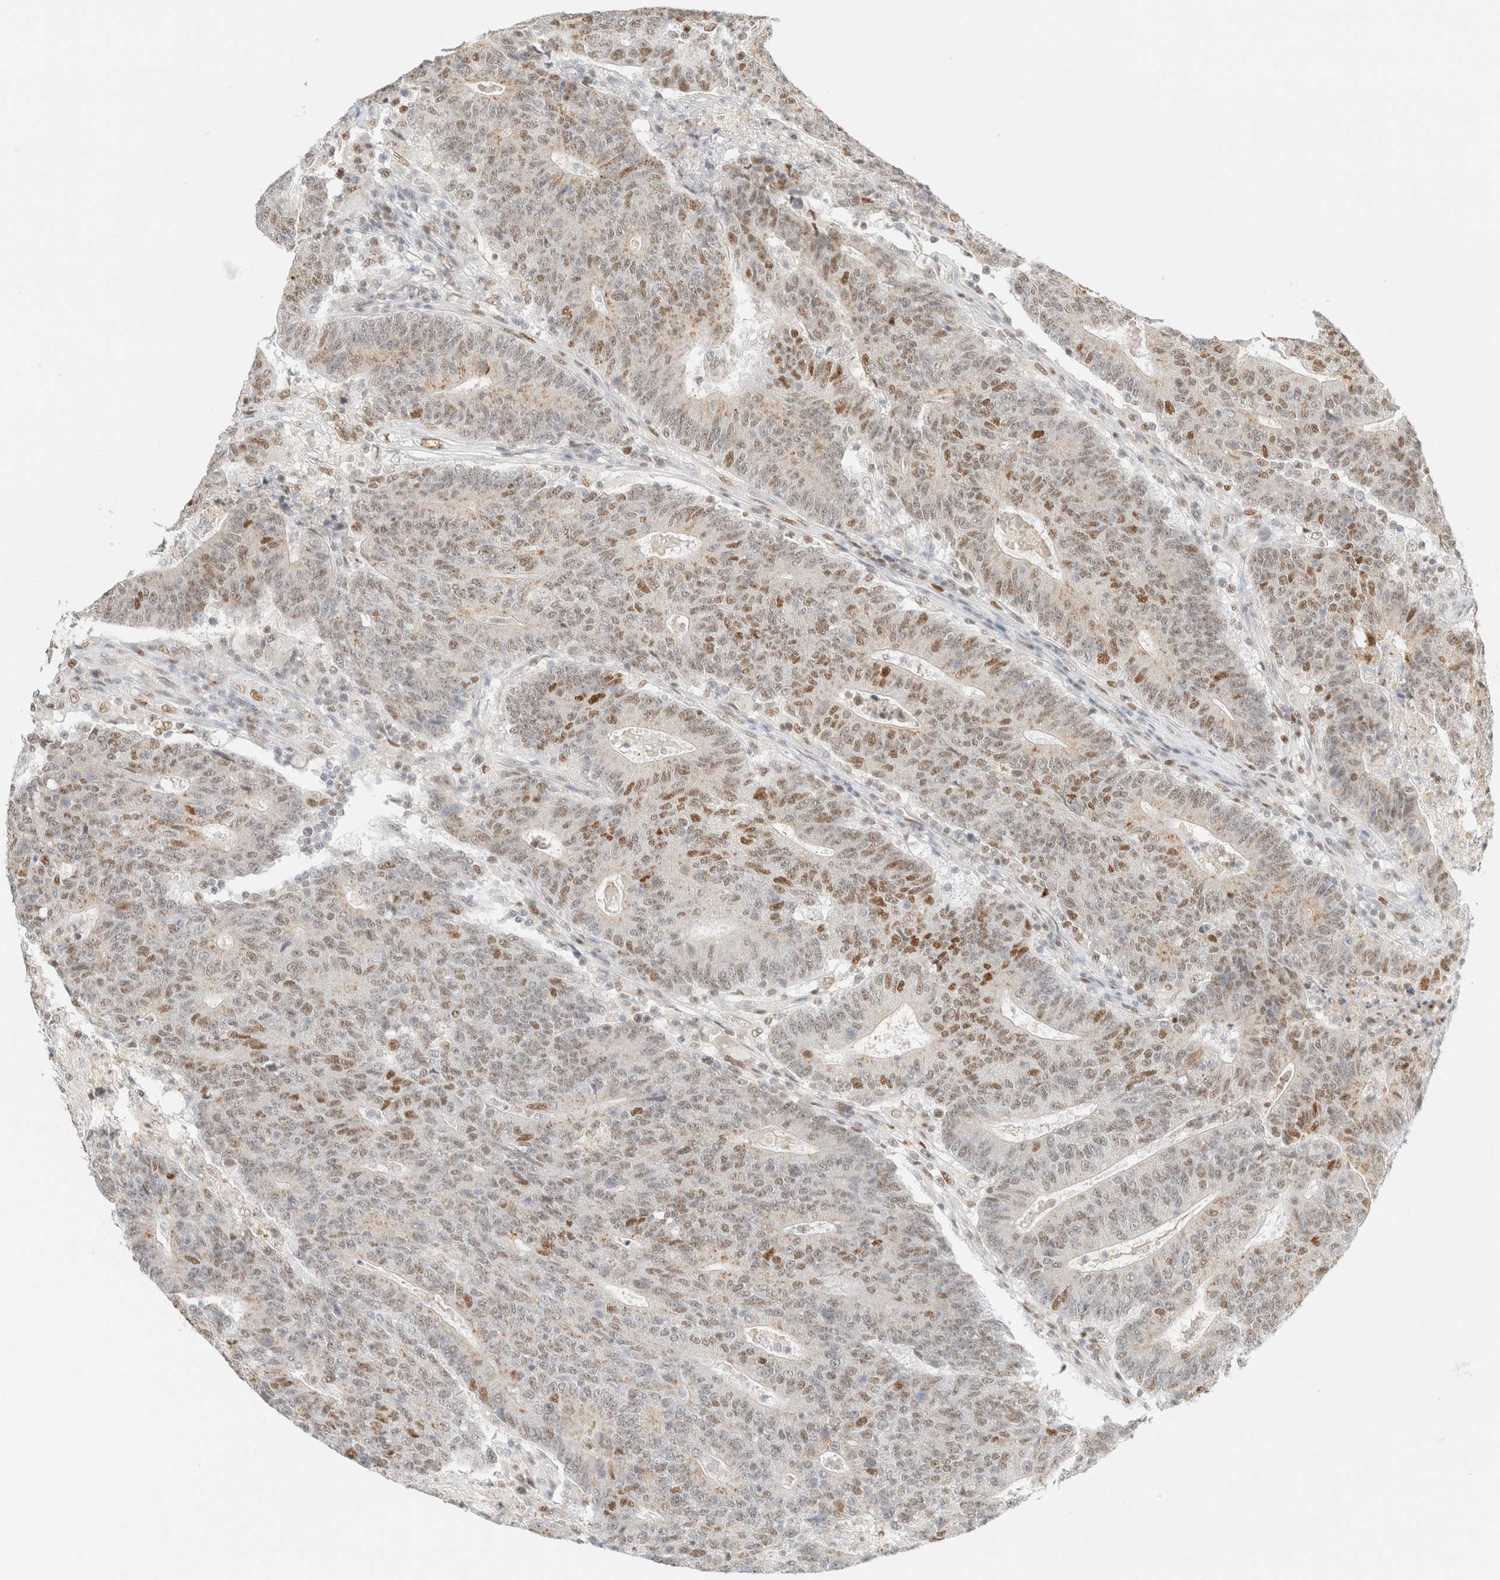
{"staining": {"intensity": "moderate", "quantity": "25%-75%", "location": "nuclear"}, "tissue": "colorectal cancer", "cell_type": "Tumor cells", "image_type": "cancer", "snomed": [{"axis": "morphology", "description": "Normal tissue, NOS"}, {"axis": "morphology", "description": "Adenocarcinoma, NOS"}, {"axis": "topography", "description": "Colon"}], "caption": "Immunohistochemical staining of human colorectal cancer displays moderate nuclear protein expression in about 25%-75% of tumor cells. The staining was performed using DAB to visualize the protein expression in brown, while the nuclei were stained in blue with hematoxylin (Magnification: 20x).", "gene": "DDB2", "patient": {"sex": "female", "age": 75}}